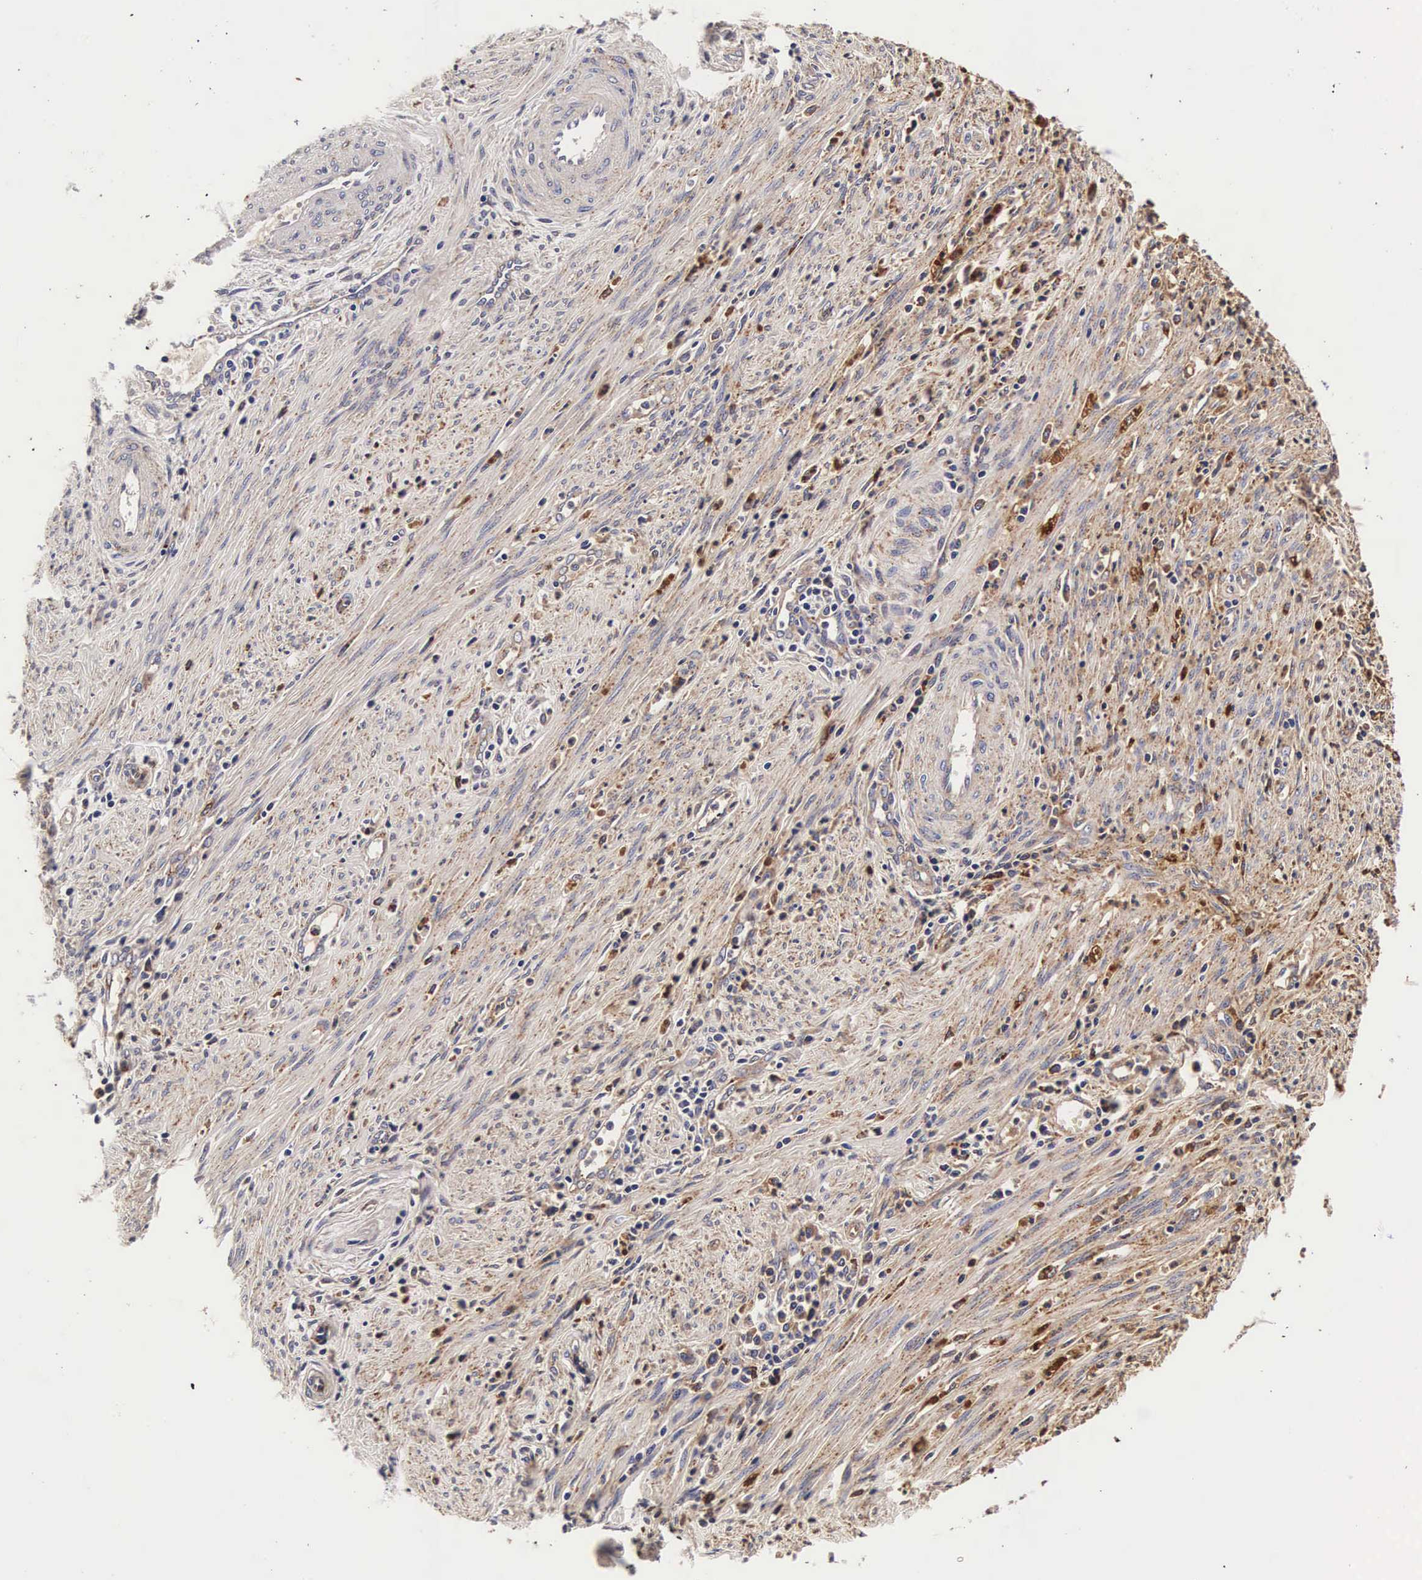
{"staining": {"intensity": "strong", "quantity": ">75%", "location": "cytoplasmic/membranous"}, "tissue": "cervical cancer", "cell_type": "Tumor cells", "image_type": "cancer", "snomed": [{"axis": "morphology", "description": "Normal tissue, NOS"}, {"axis": "morphology", "description": "Adenocarcinoma, NOS"}, {"axis": "topography", "description": "Cervix"}], "caption": "Protein expression analysis of human adenocarcinoma (cervical) reveals strong cytoplasmic/membranous positivity in approximately >75% of tumor cells.", "gene": "CTSB", "patient": {"sex": "female", "age": 34}}